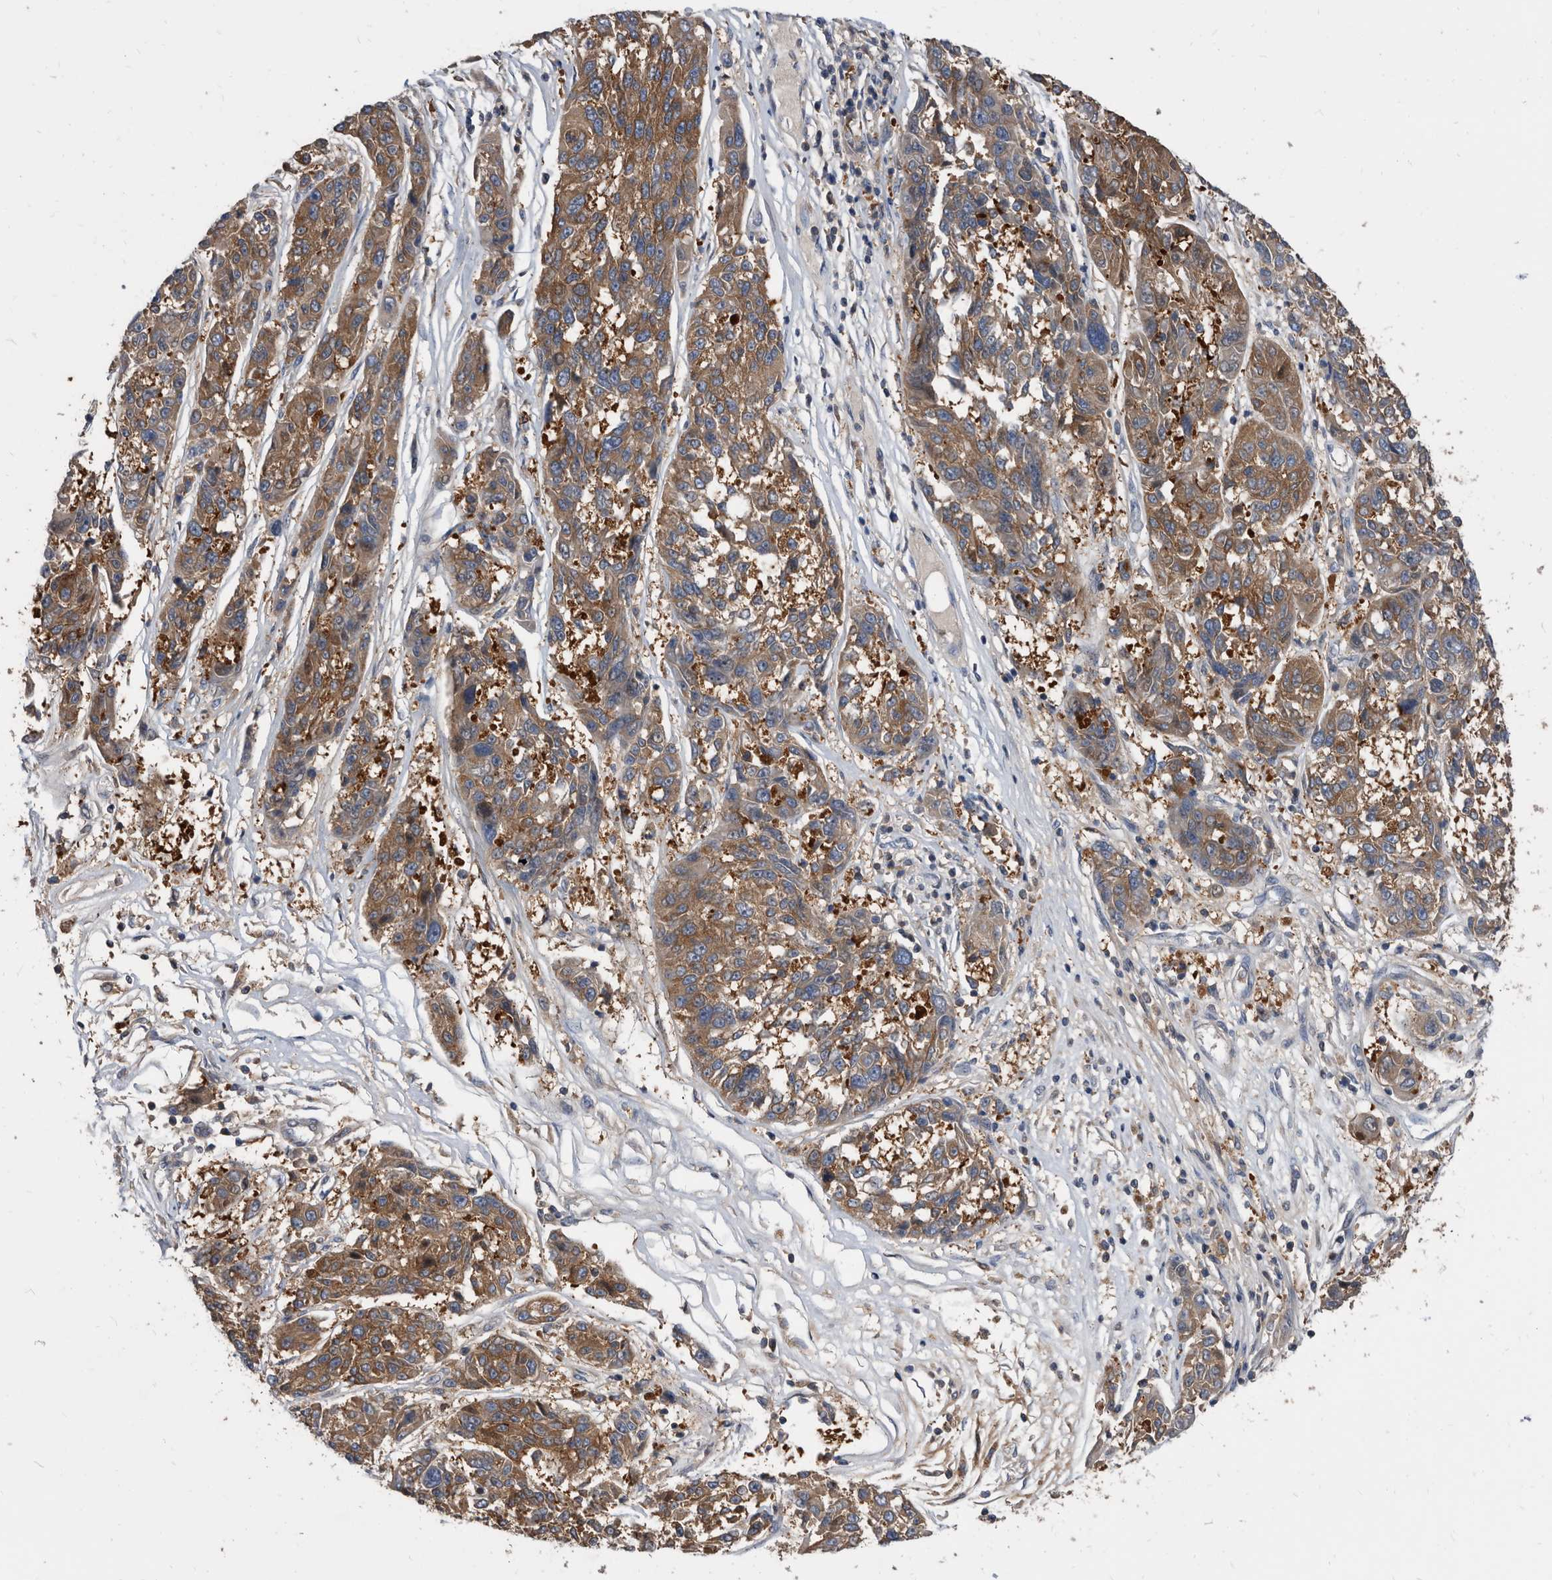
{"staining": {"intensity": "moderate", "quantity": ">75%", "location": "cytoplasmic/membranous"}, "tissue": "melanoma", "cell_type": "Tumor cells", "image_type": "cancer", "snomed": [{"axis": "morphology", "description": "Malignant melanoma, NOS"}, {"axis": "topography", "description": "Skin"}], "caption": "An image of malignant melanoma stained for a protein exhibits moderate cytoplasmic/membranous brown staining in tumor cells.", "gene": "APEH", "patient": {"sex": "male", "age": 53}}